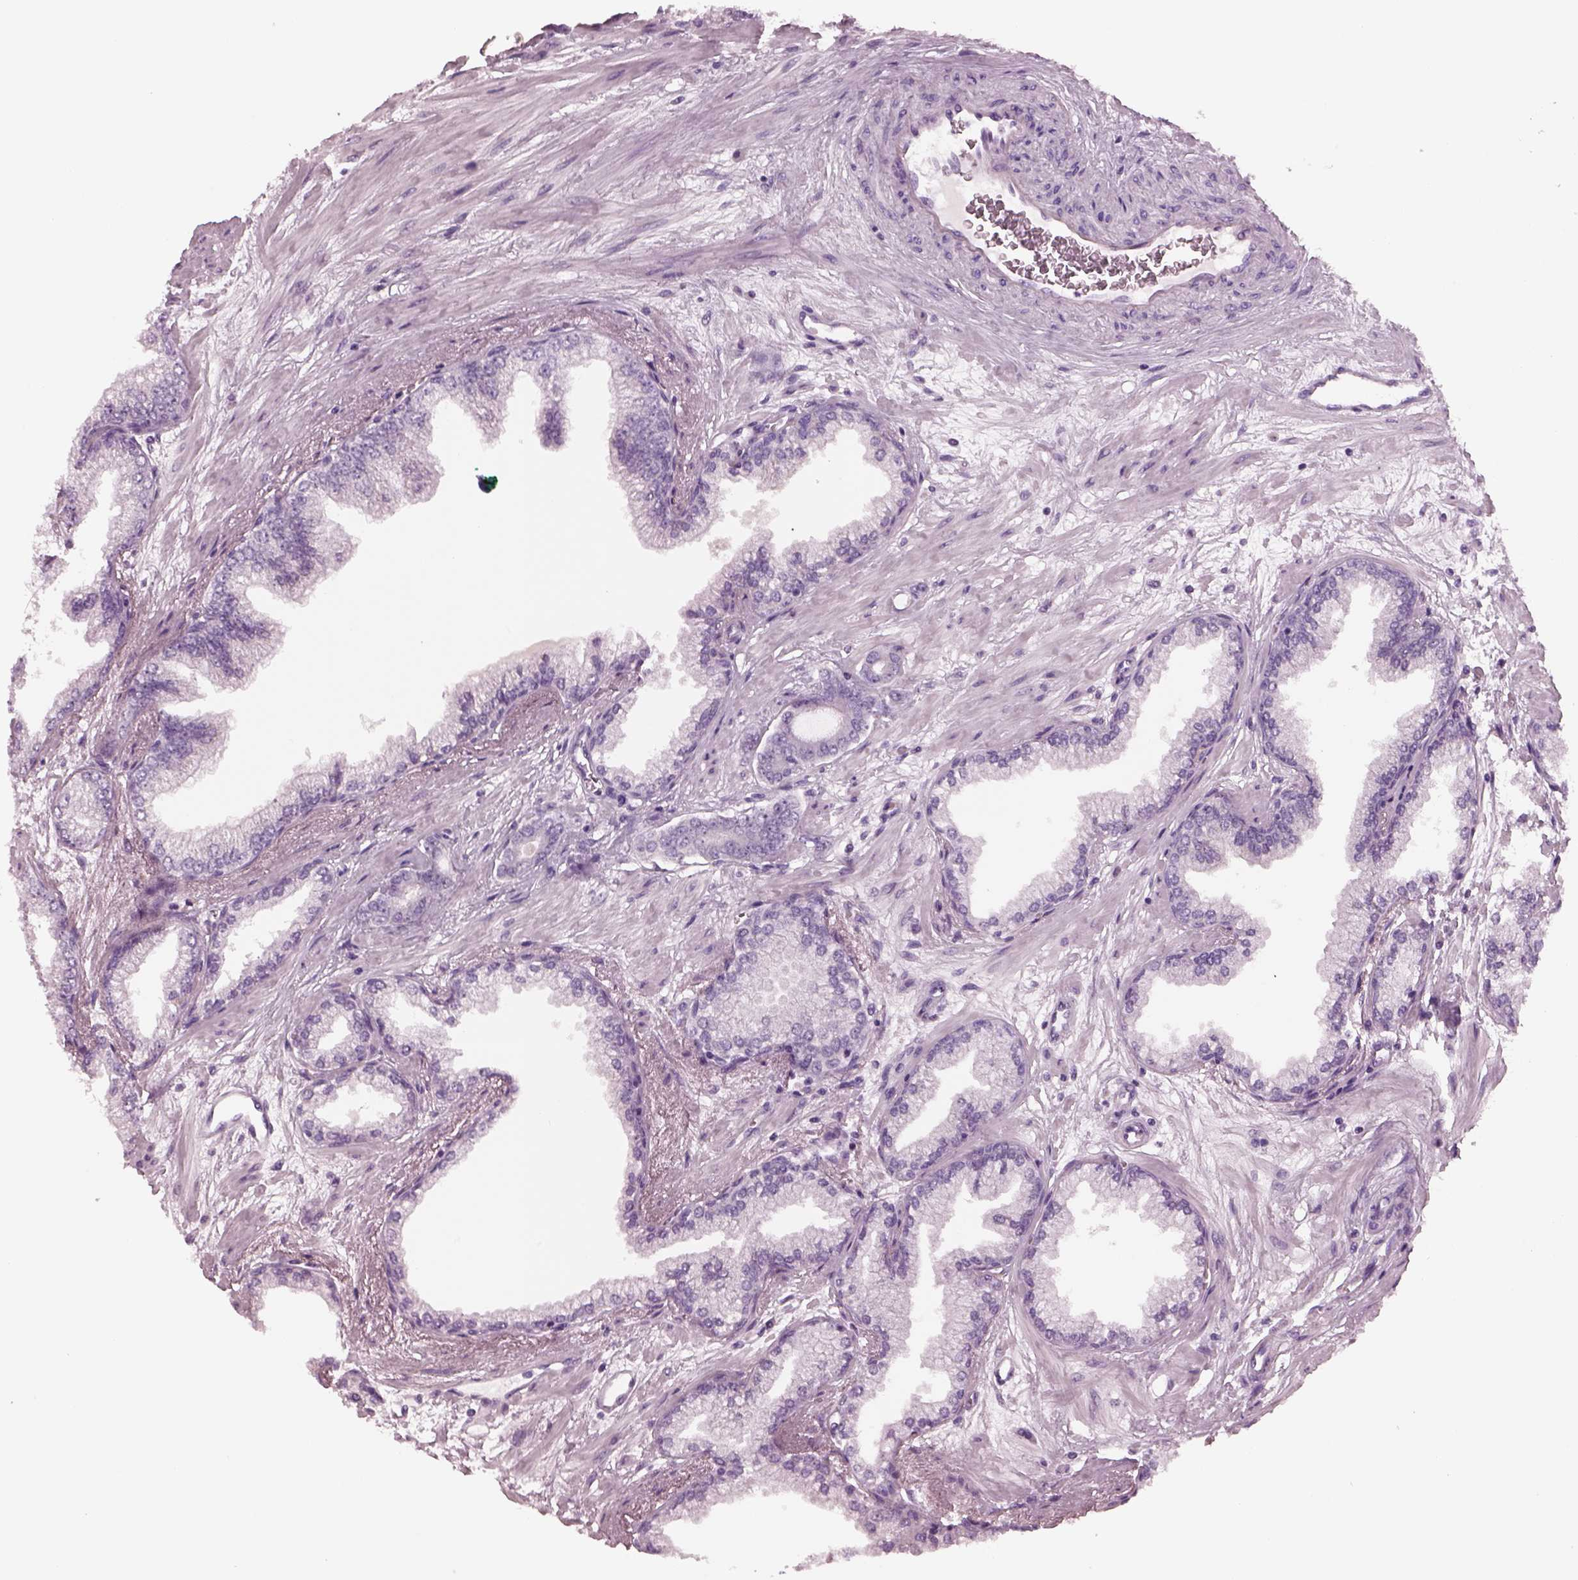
{"staining": {"intensity": "negative", "quantity": "none", "location": "none"}, "tissue": "prostate cancer", "cell_type": "Tumor cells", "image_type": "cancer", "snomed": [{"axis": "morphology", "description": "Adenocarcinoma, Low grade"}, {"axis": "topography", "description": "Prostate"}], "caption": "An IHC image of prostate cancer (adenocarcinoma (low-grade)) is shown. There is no staining in tumor cells of prostate cancer (adenocarcinoma (low-grade)).", "gene": "CYLC1", "patient": {"sex": "male", "age": 64}}